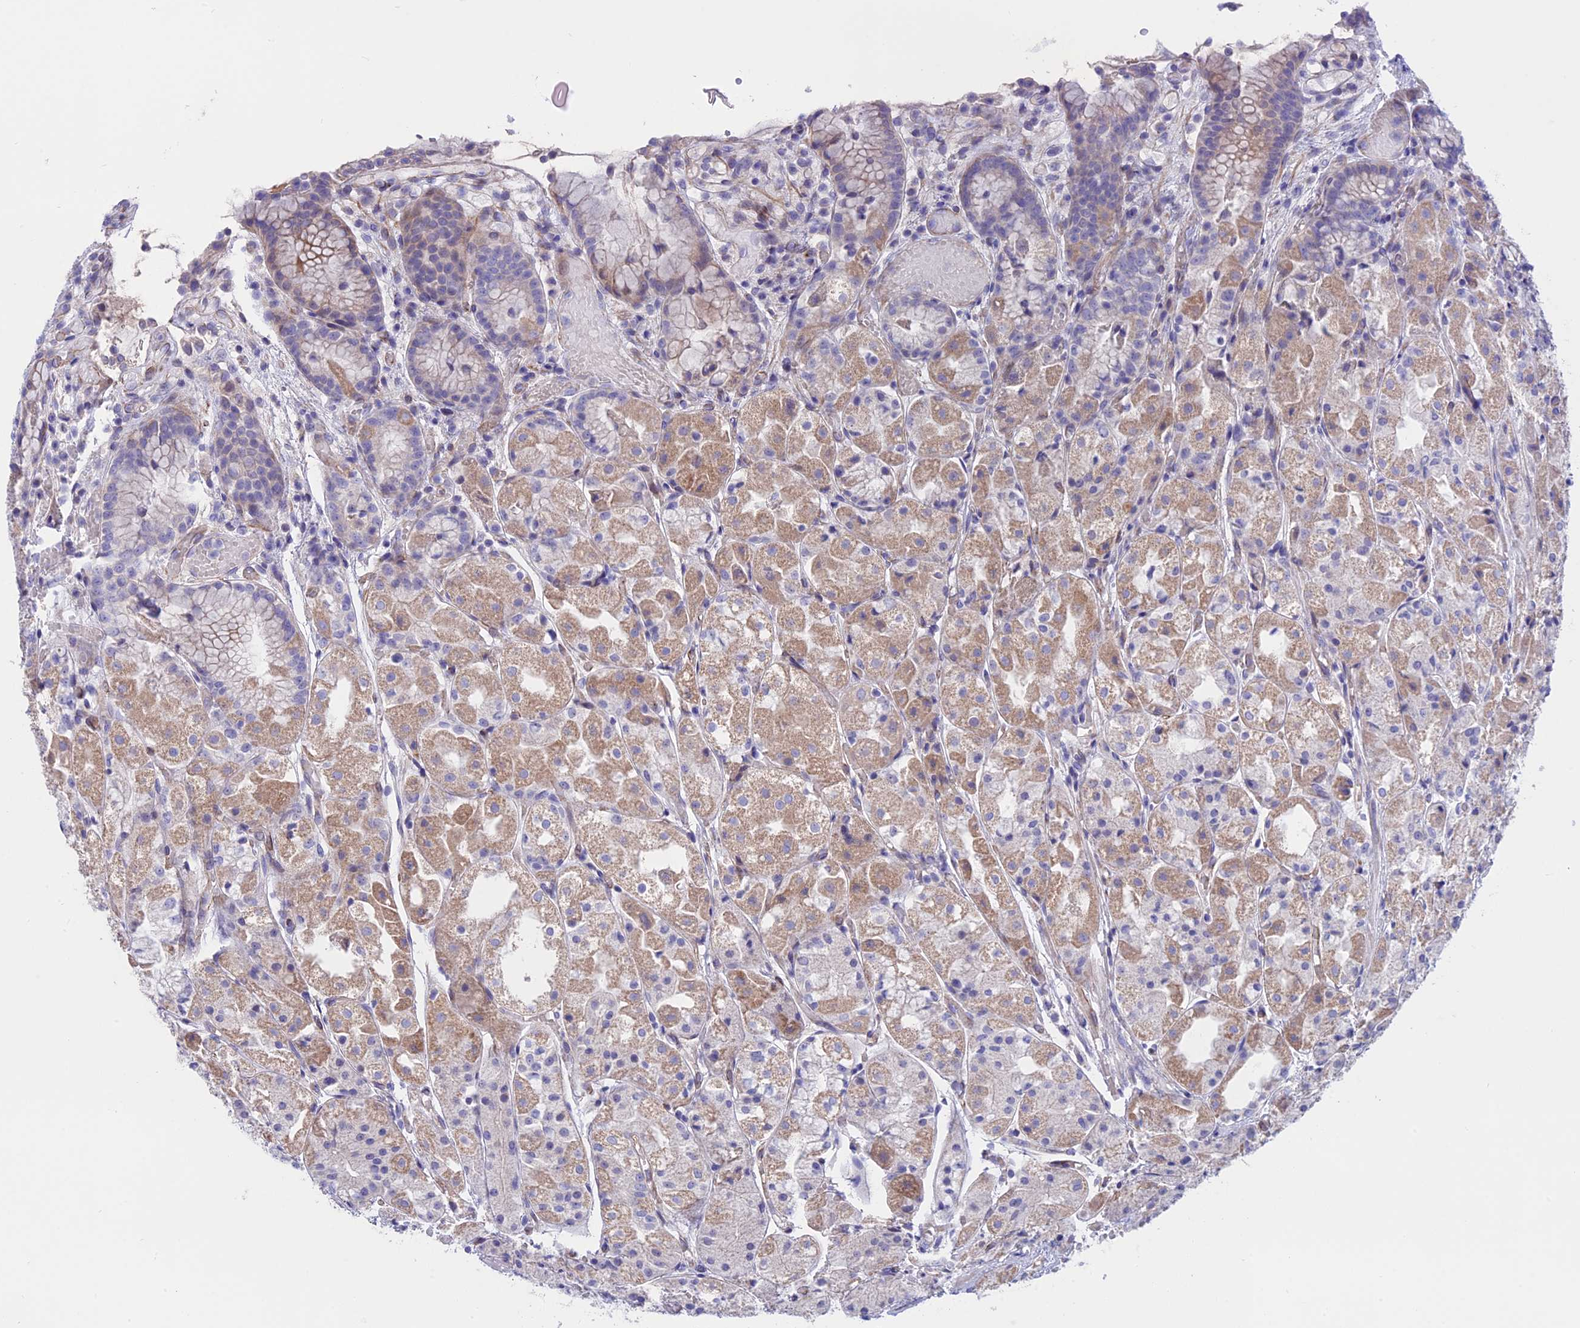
{"staining": {"intensity": "moderate", "quantity": "25%-75%", "location": "cytoplasmic/membranous,nuclear"}, "tissue": "stomach", "cell_type": "Glandular cells", "image_type": "normal", "snomed": [{"axis": "morphology", "description": "Normal tissue, NOS"}, {"axis": "topography", "description": "Stomach, upper"}], "caption": "Stomach stained for a protein (brown) reveals moderate cytoplasmic/membranous,nuclear positive positivity in about 25%-75% of glandular cells.", "gene": "TMEM138", "patient": {"sex": "male", "age": 72}}